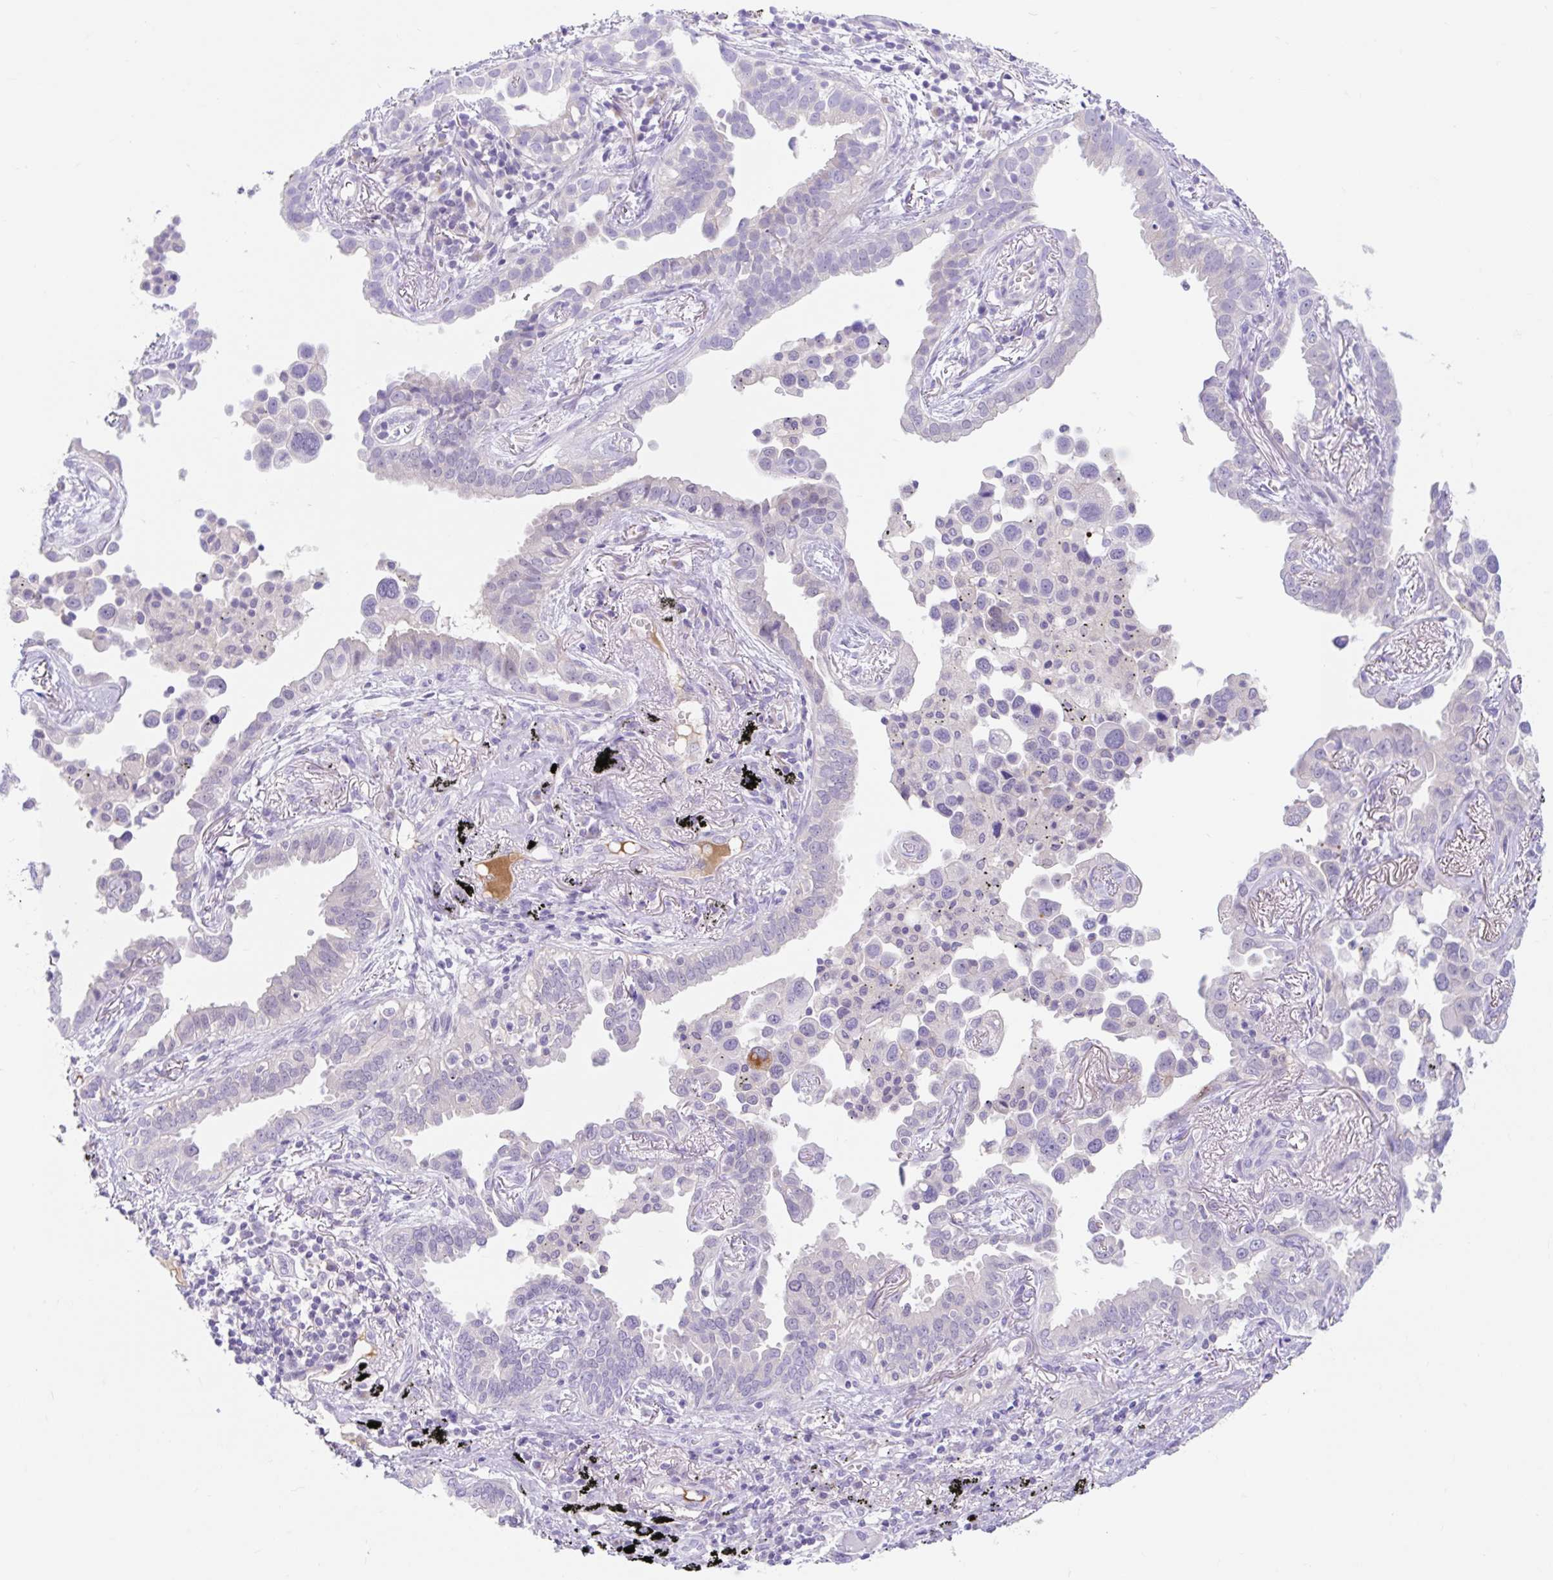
{"staining": {"intensity": "negative", "quantity": "none", "location": "none"}, "tissue": "lung cancer", "cell_type": "Tumor cells", "image_type": "cancer", "snomed": [{"axis": "morphology", "description": "Adenocarcinoma, NOS"}, {"axis": "topography", "description": "Lung"}], "caption": "A micrograph of human lung cancer (adenocarcinoma) is negative for staining in tumor cells.", "gene": "SLC28A1", "patient": {"sex": "male", "age": 67}}